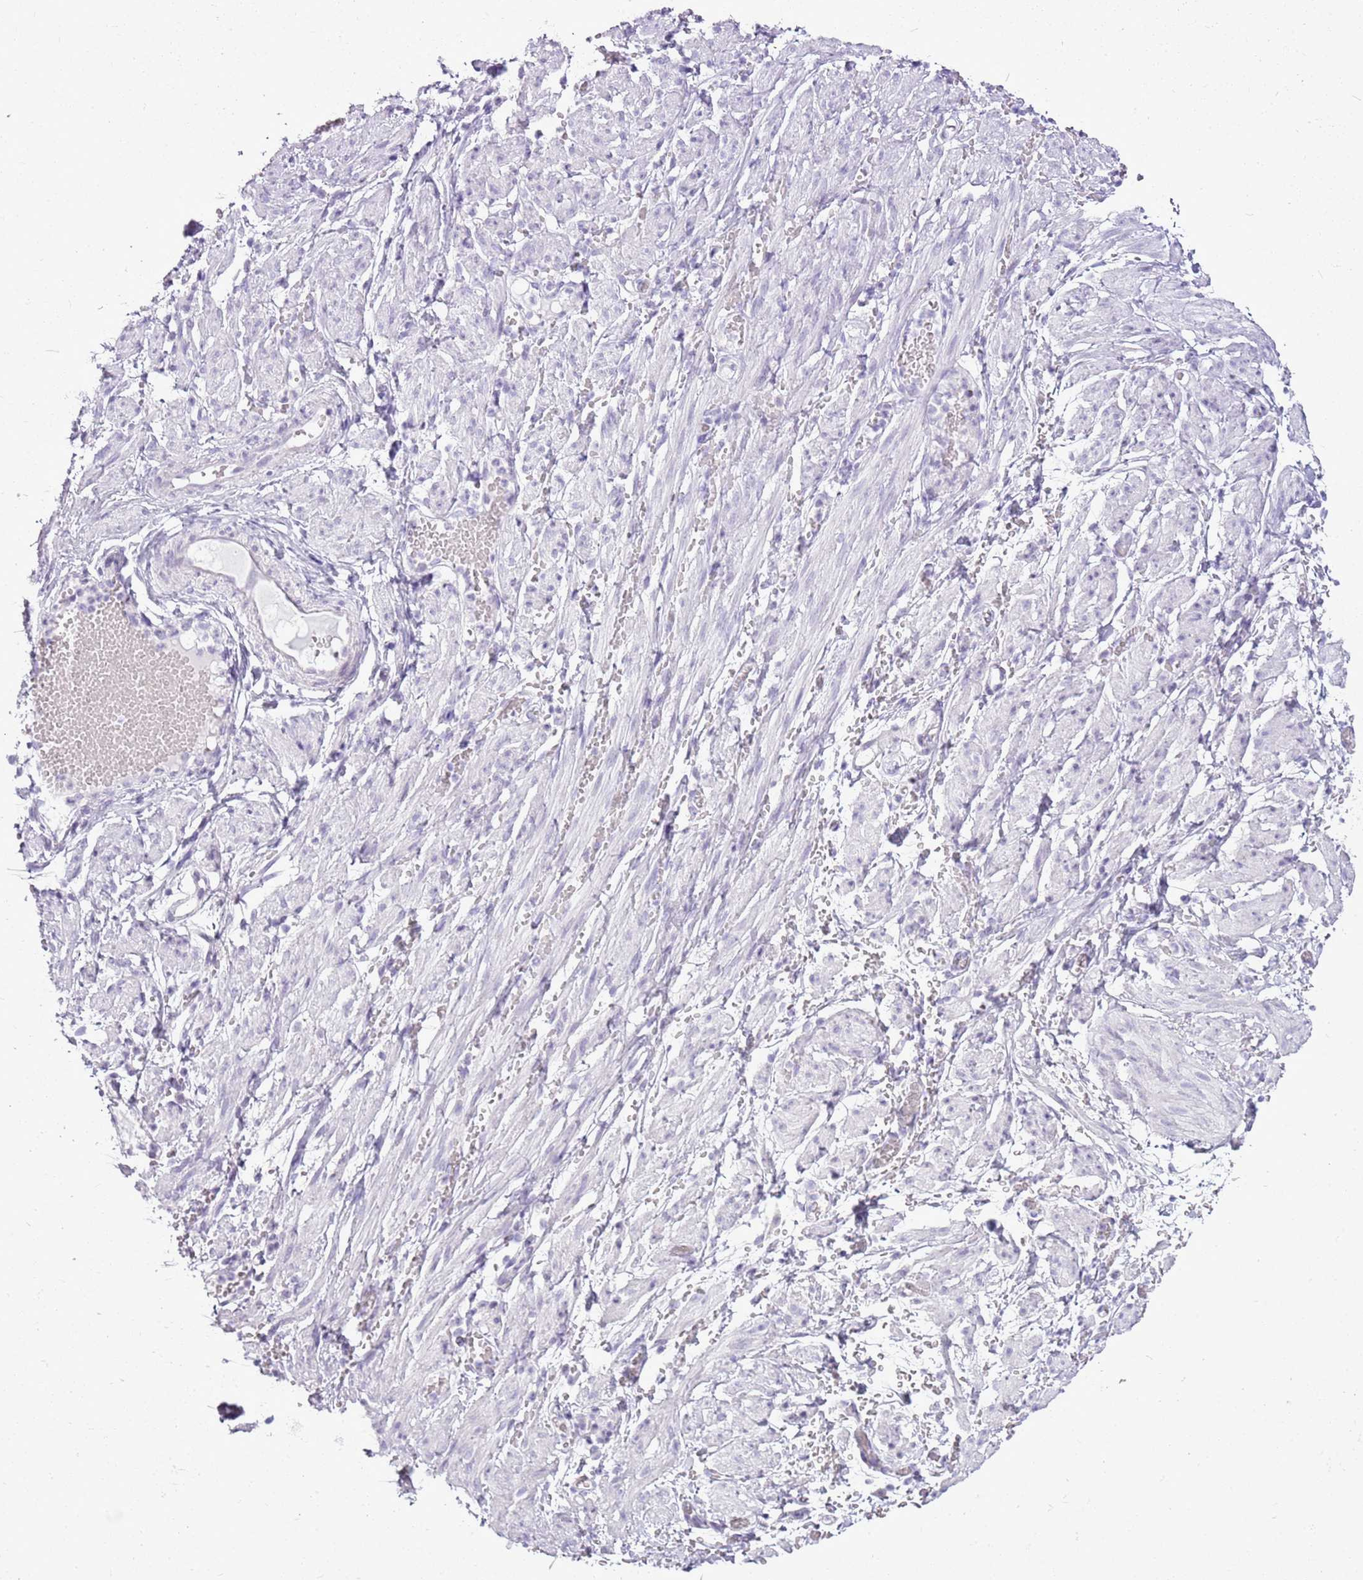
{"staining": {"intensity": "negative", "quantity": "none", "location": "none"}, "tissue": "adipose tissue", "cell_type": "Adipocytes", "image_type": "normal", "snomed": [{"axis": "morphology", "description": "Normal tissue, NOS"}, {"axis": "topography", "description": "Smooth muscle"}, {"axis": "topography", "description": "Peripheral nerve tissue"}], "caption": "The histopathology image reveals no staining of adipocytes in benign adipose tissue.", "gene": "RPL3L", "patient": {"sex": "female", "age": 39}}